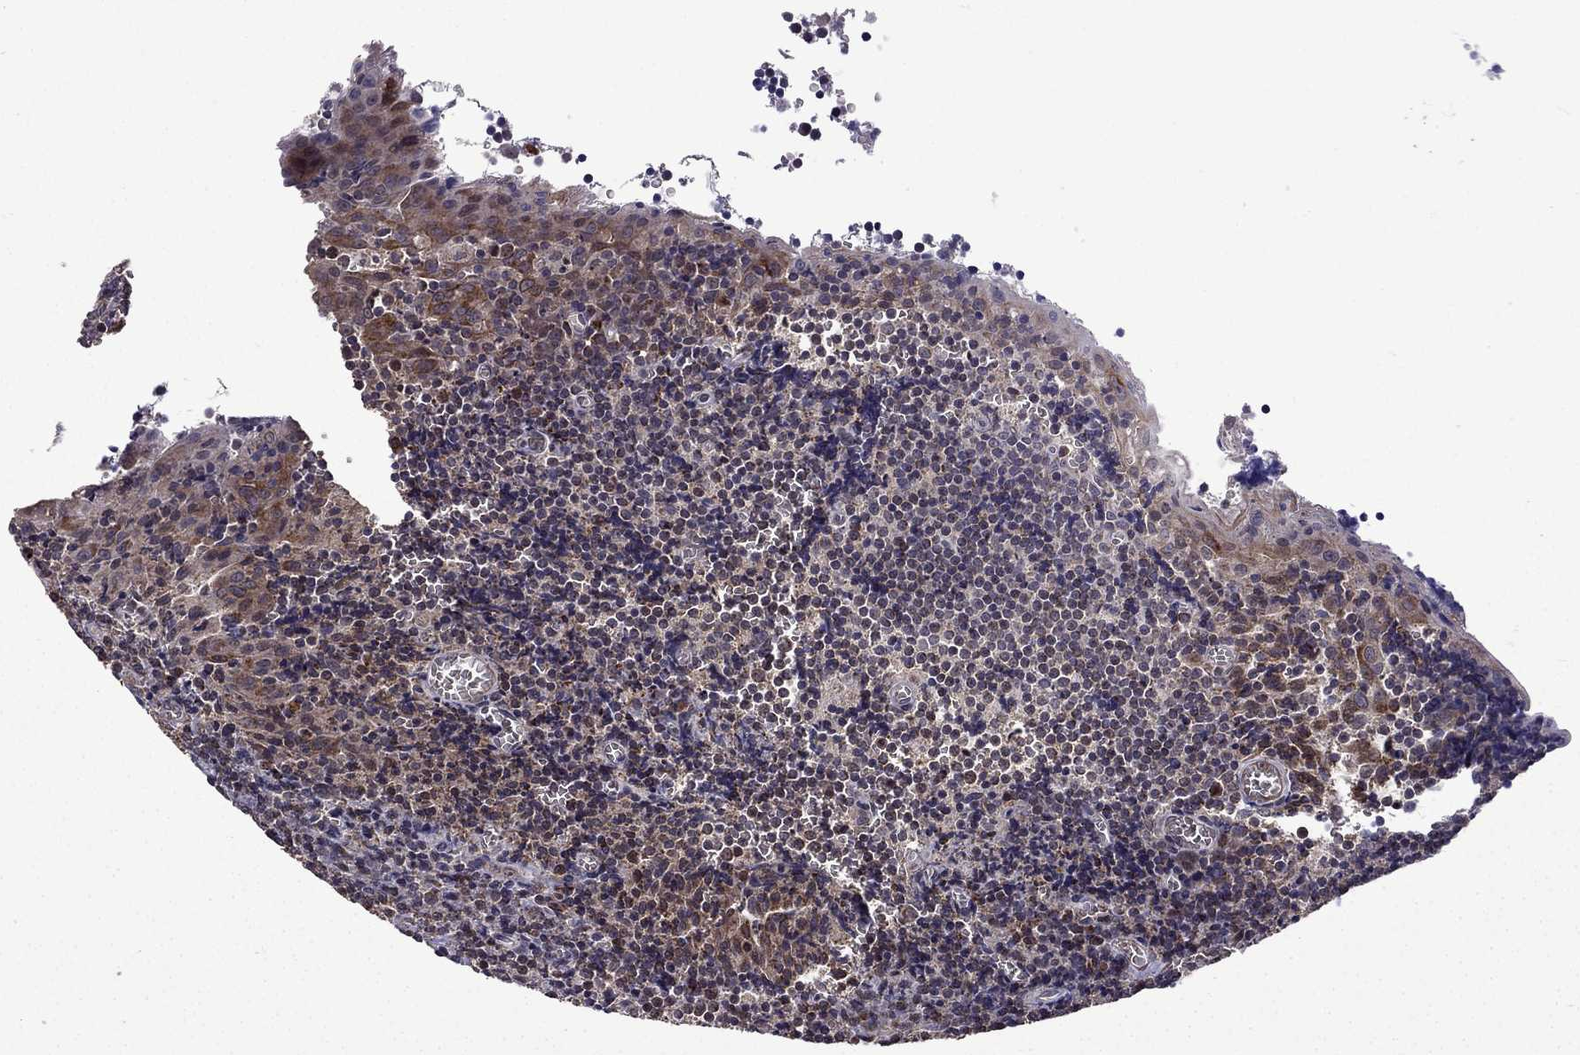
{"staining": {"intensity": "weak", "quantity": "25%-75%", "location": "cytoplasmic/membranous"}, "tissue": "tonsil", "cell_type": "Germinal center cells", "image_type": "normal", "snomed": [{"axis": "morphology", "description": "Normal tissue, NOS"}, {"axis": "morphology", "description": "Inflammation, NOS"}, {"axis": "topography", "description": "Tonsil"}], "caption": "Immunohistochemistry (IHC) of unremarkable tonsil displays low levels of weak cytoplasmic/membranous expression in about 25%-75% of germinal center cells.", "gene": "TAB2", "patient": {"sex": "female", "age": 31}}